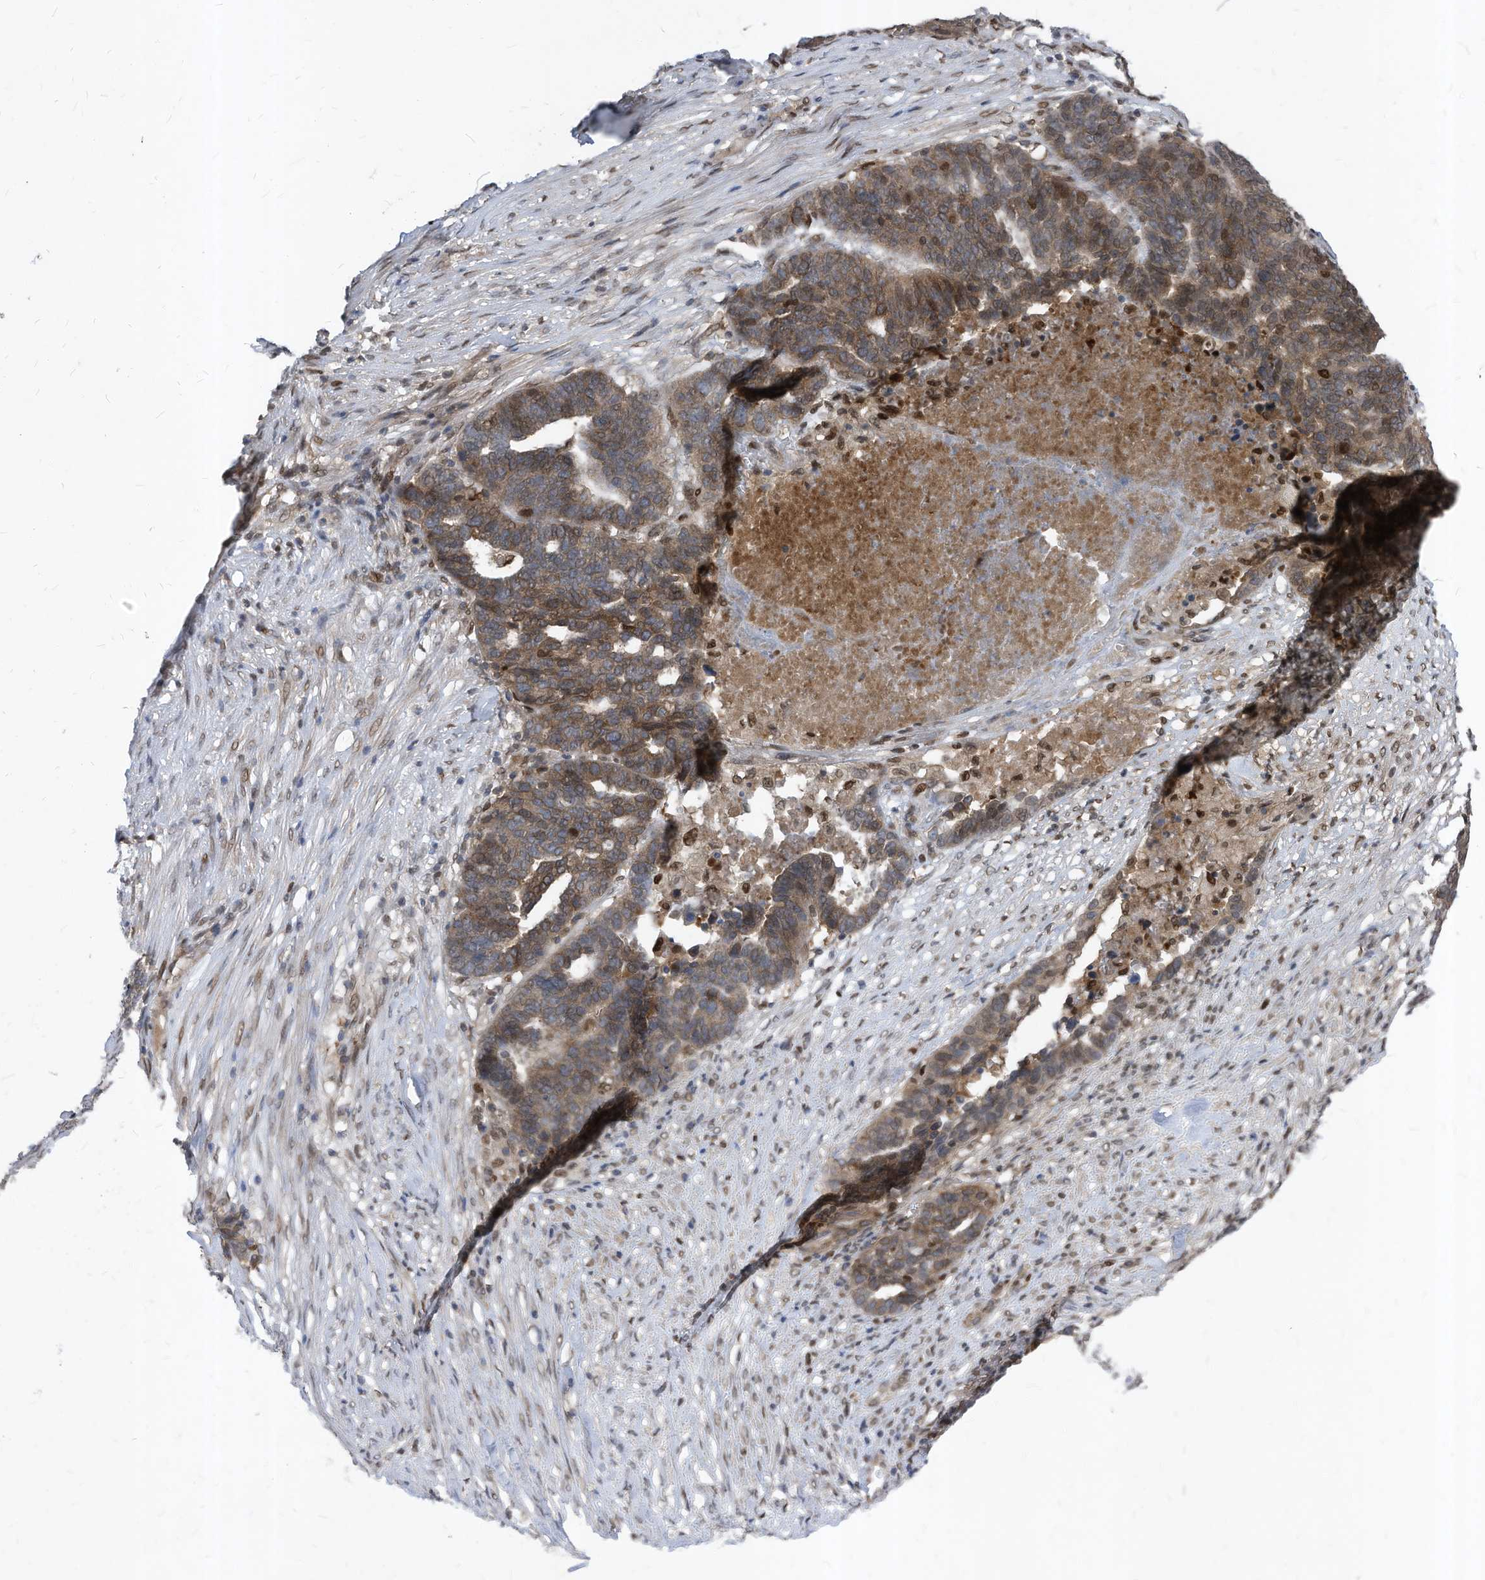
{"staining": {"intensity": "moderate", "quantity": ">75%", "location": "cytoplasmic/membranous,nuclear"}, "tissue": "ovarian cancer", "cell_type": "Tumor cells", "image_type": "cancer", "snomed": [{"axis": "morphology", "description": "Cystadenocarcinoma, serous, NOS"}, {"axis": "topography", "description": "Ovary"}], "caption": "Immunohistochemistry micrograph of human ovarian cancer (serous cystadenocarcinoma) stained for a protein (brown), which reveals medium levels of moderate cytoplasmic/membranous and nuclear staining in approximately >75% of tumor cells.", "gene": "KPNB1", "patient": {"sex": "female", "age": 59}}